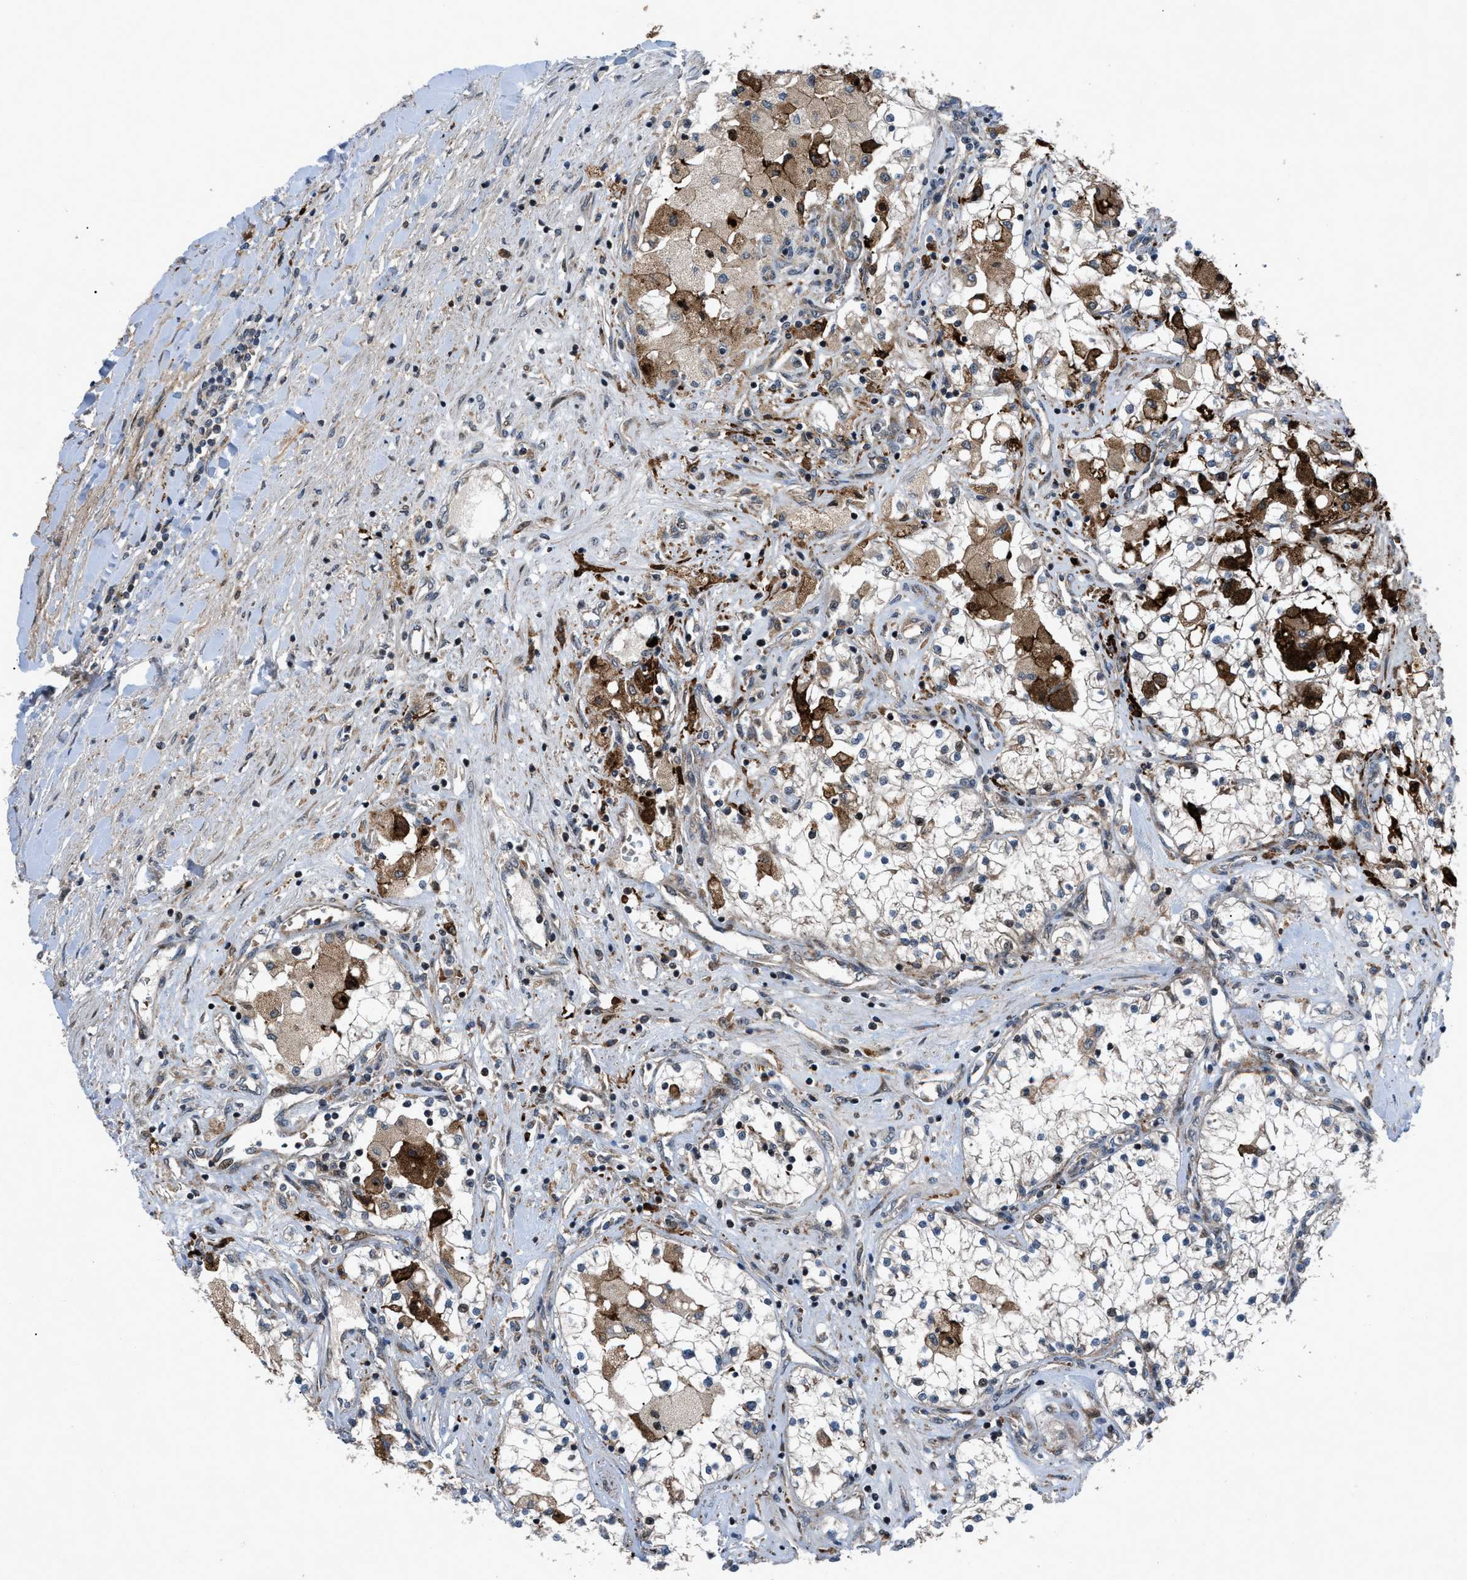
{"staining": {"intensity": "moderate", "quantity": "<25%", "location": "cytoplasmic/membranous"}, "tissue": "renal cancer", "cell_type": "Tumor cells", "image_type": "cancer", "snomed": [{"axis": "morphology", "description": "Adenocarcinoma, NOS"}, {"axis": "topography", "description": "Kidney"}], "caption": "A micrograph of human renal cancer stained for a protein displays moderate cytoplasmic/membranous brown staining in tumor cells.", "gene": "AP3M2", "patient": {"sex": "male", "age": 68}}